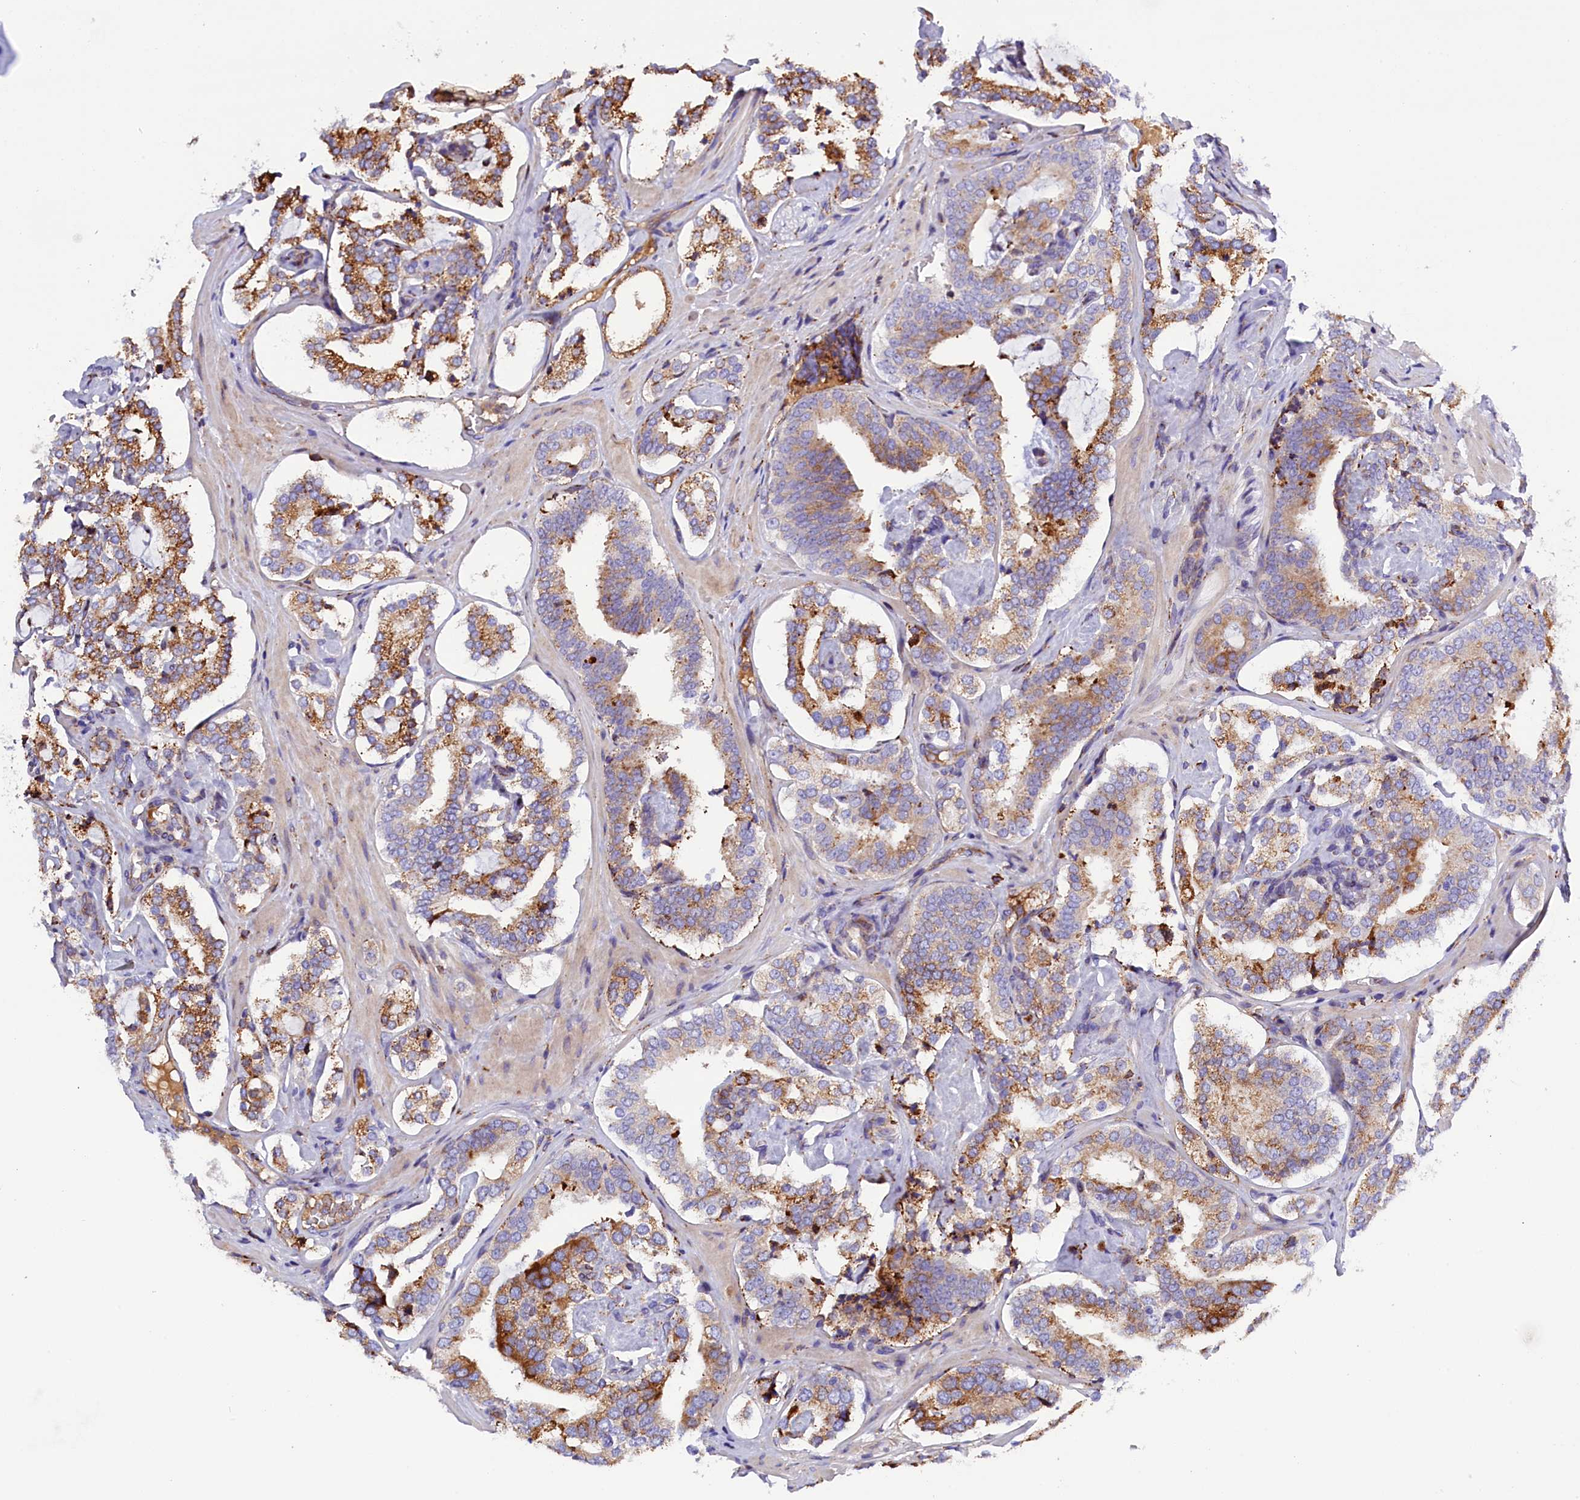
{"staining": {"intensity": "moderate", "quantity": "25%-75%", "location": "cytoplasmic/membranous"}, "tissue": "prostate cancer", "cell_type": "Tumor cells", "image_type": "cancer", "snomed": [{"axis": "morphology", "description": "Adenocarcinoma, High grade"}, {"axis": "topography", "description": "Prostate"}], "caption": "High-grade adenocarcinoma (prostate) stained with a brown dye displays moderate cytoplasmic/membranous positive expression in about 25%-75% of tumor cells.", "gene": "CMTR2", "patient": {"sex": "male", "age": 63}}